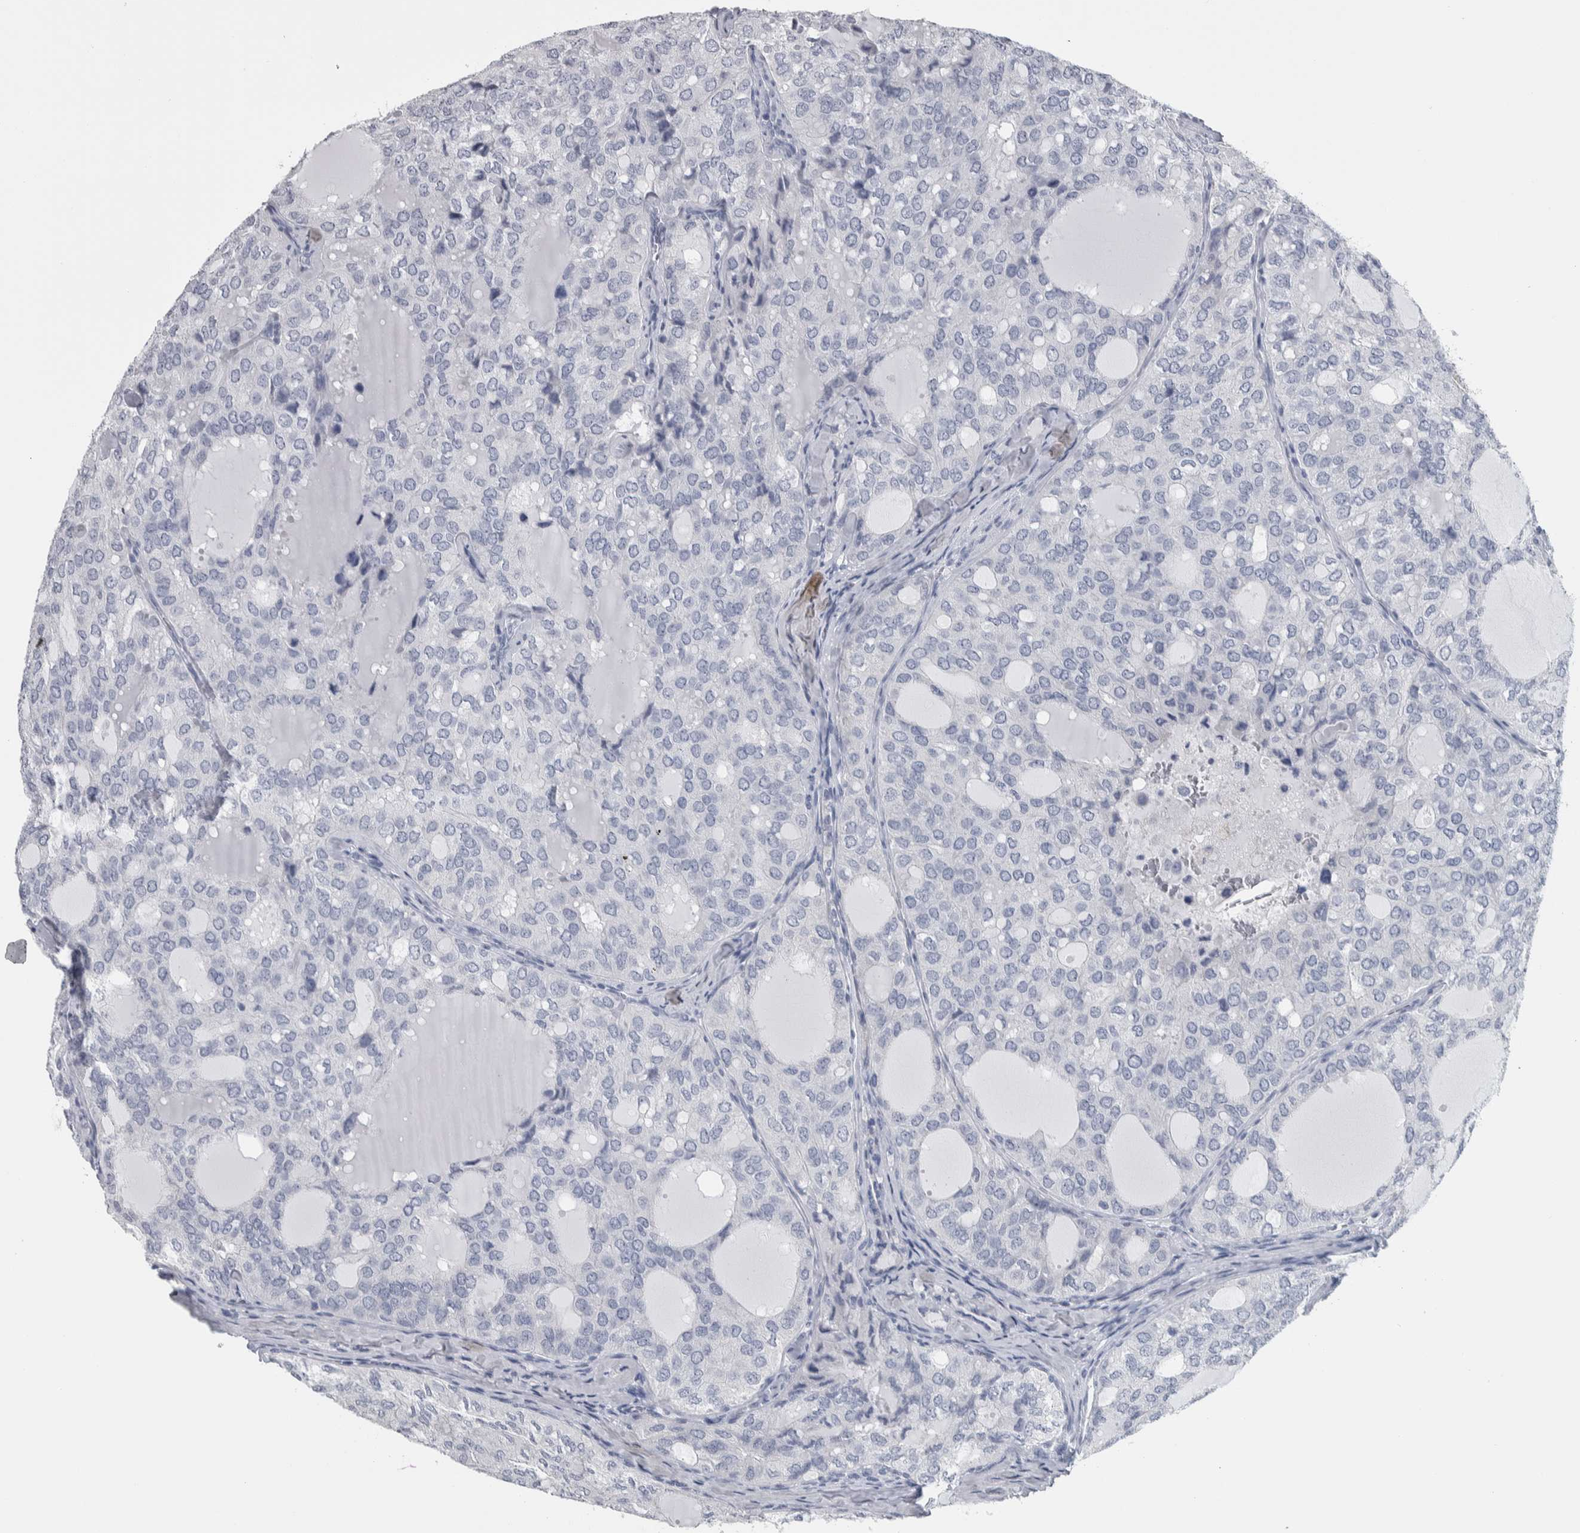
{"staining": {"intensity": "negative", "quantity": "none", "location": "none"}, "tissue": "thyroid cancer", "cell_type": "Tumor cells", "image_type": "cancer", "snomed": [{"axis": "morphology", "description": "Follicular adenoma carcinoma, NOS"}, {"axis": "topography", "description": "Thyroid gland"}], "caption": "There is no significant positivity in tumor cells of thyroid cancer.", "gene": "CDH17", "patient": {"sex": "male", "age": 75}}